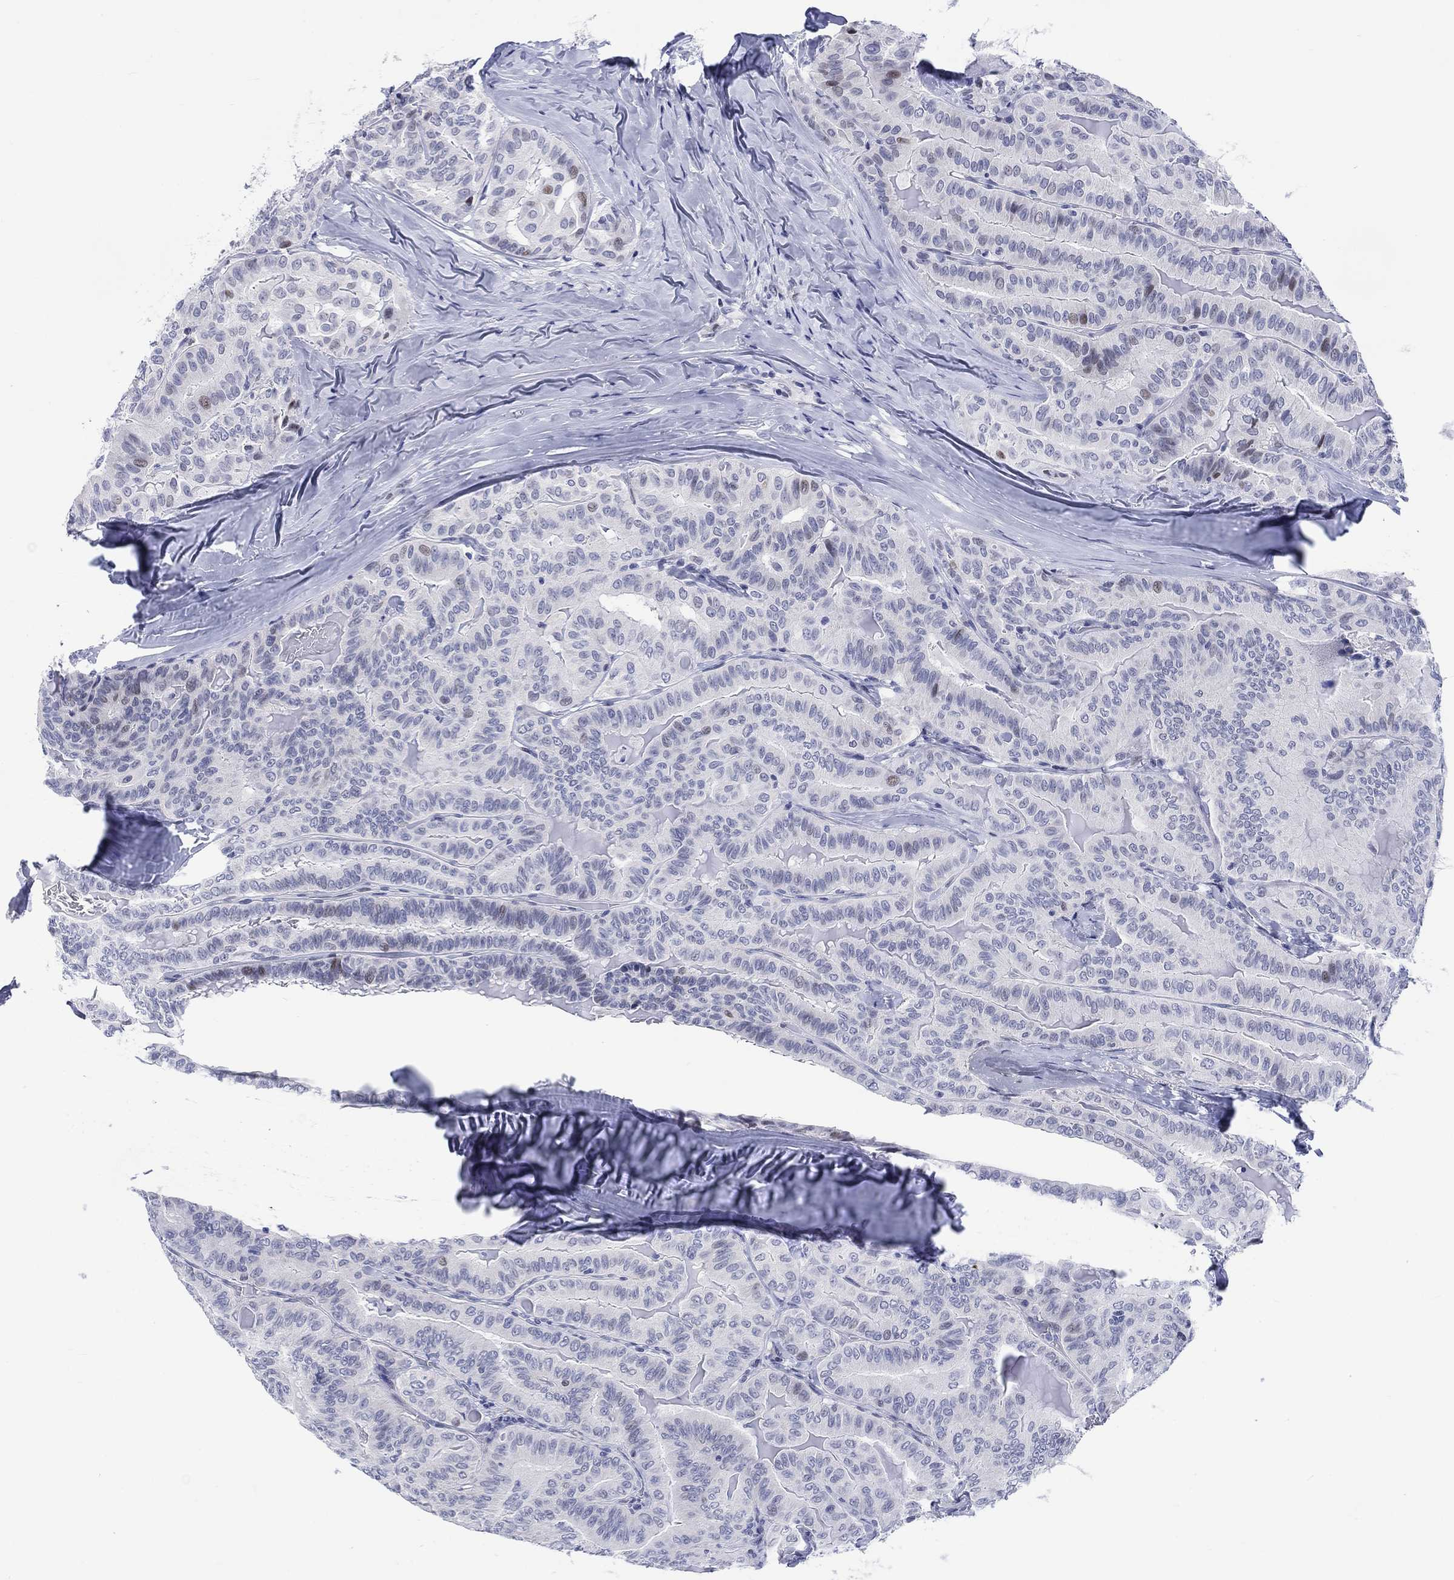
{"staining": {"intensity": "moderate", "quantity": "<25%", "location": "nuclear"}, "tissue": "thyroid cancer", "cell_type": "Tumor cells", "image_type": "cancer", "snomed": [{"axis": "morphology", "description": "Papillary adenocarcinoma, NOS"}, {"axis": "topography", "description": "Thyroid gland"}], "caption": "Protein expression by immunohistochemistry displays moderate nuclear positivity in about <25% of tumor cells in papillary adenocarcinoma (thyroid).", "gene": "CDCA2", "patient": {"sex": "female", "age": 68}}